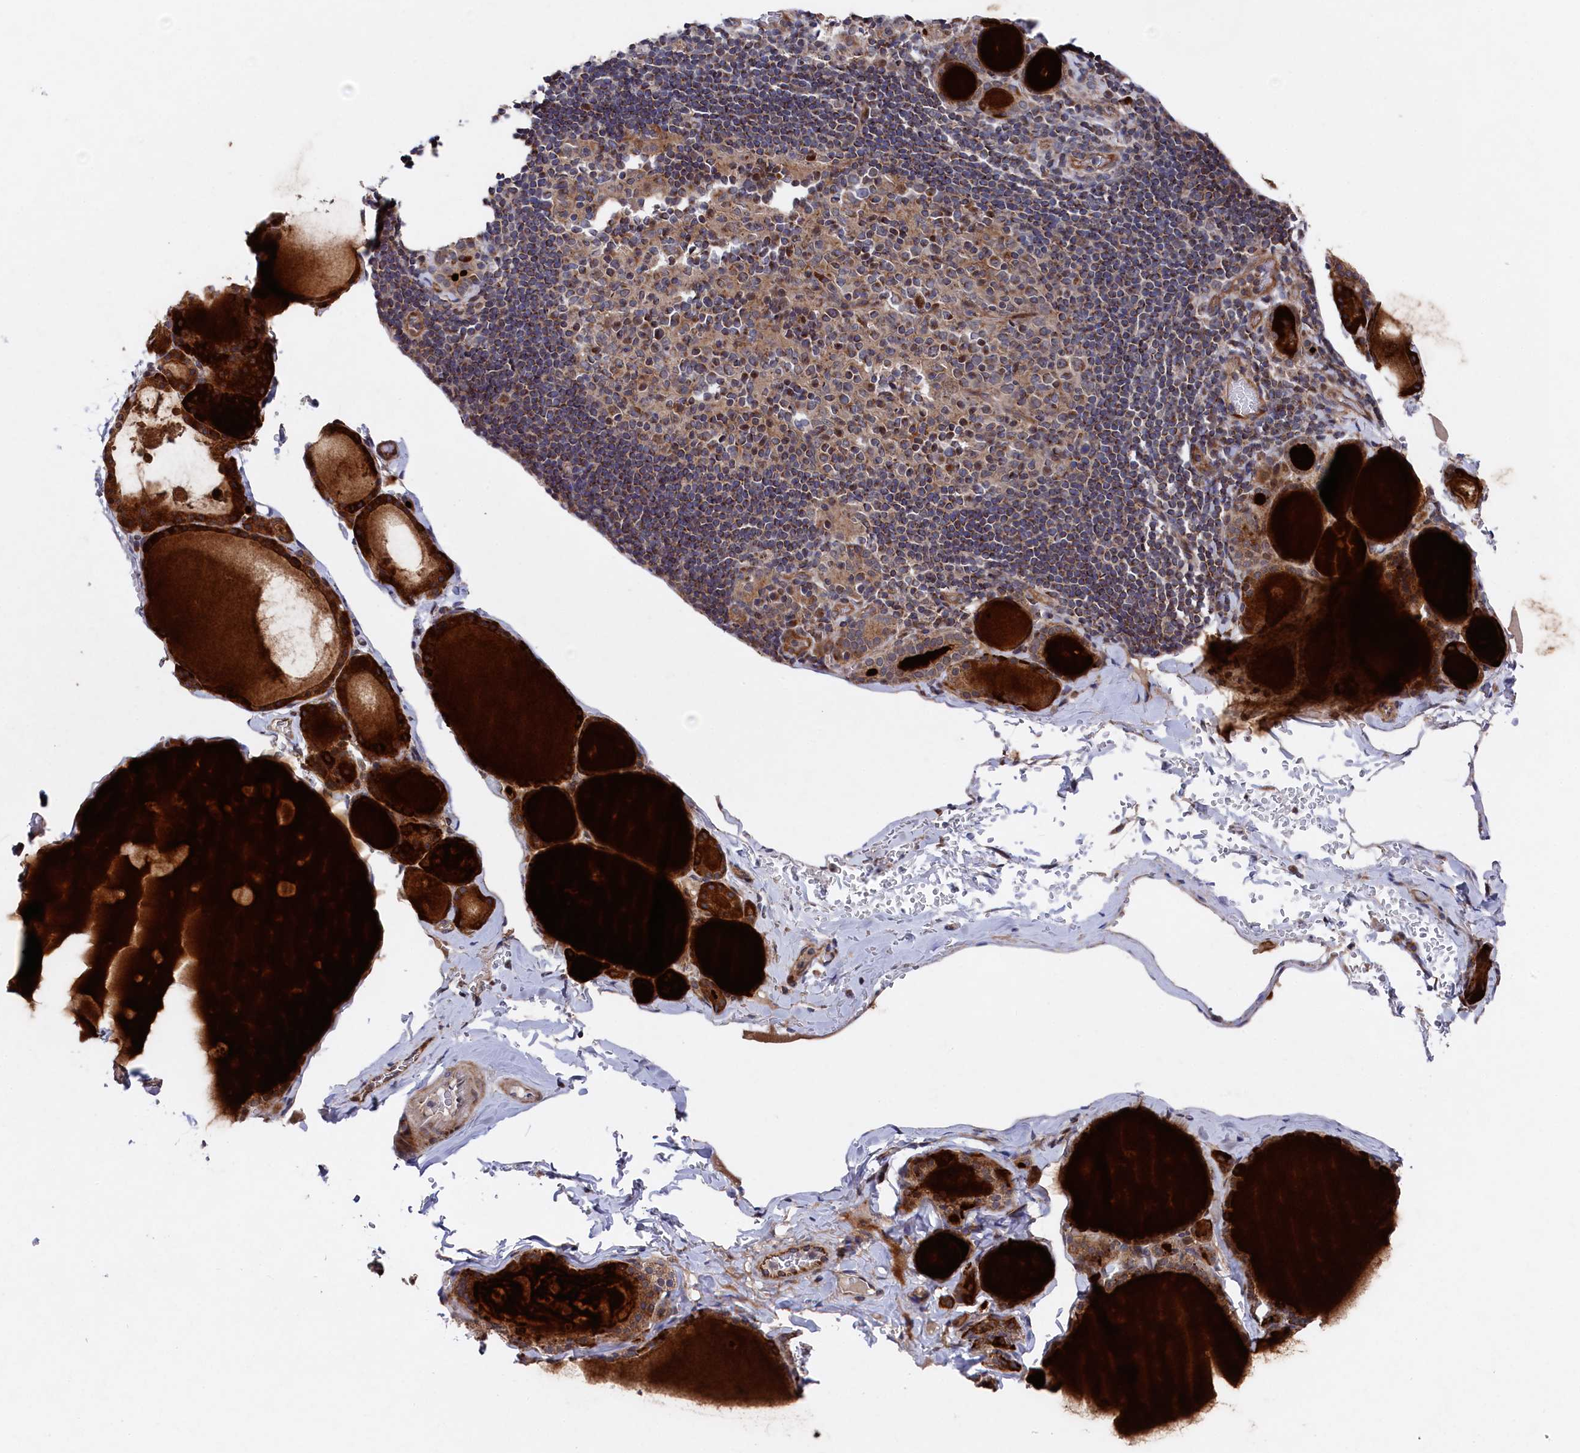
{"staining": {"intensity": "strong", "quantity": ">75%", "location": "cytoplasmic/membranous"}, "tissue": "thyroid gland", "cell_type": "Glandular cells", "image_type": "normal", "snomed": [{"axis": "morphology", "description": "Normal tissue, NOS"}, {"axis": "topography", "description": "Thyroid gland"}], "caption": "The immunohistochemical stain highlights strong cytoplasmic/membranous positivity in glandular cells of normal thyroid gland.", "gene": "SUPV3L1", "patient": {"sex": "male", "age": 56}}